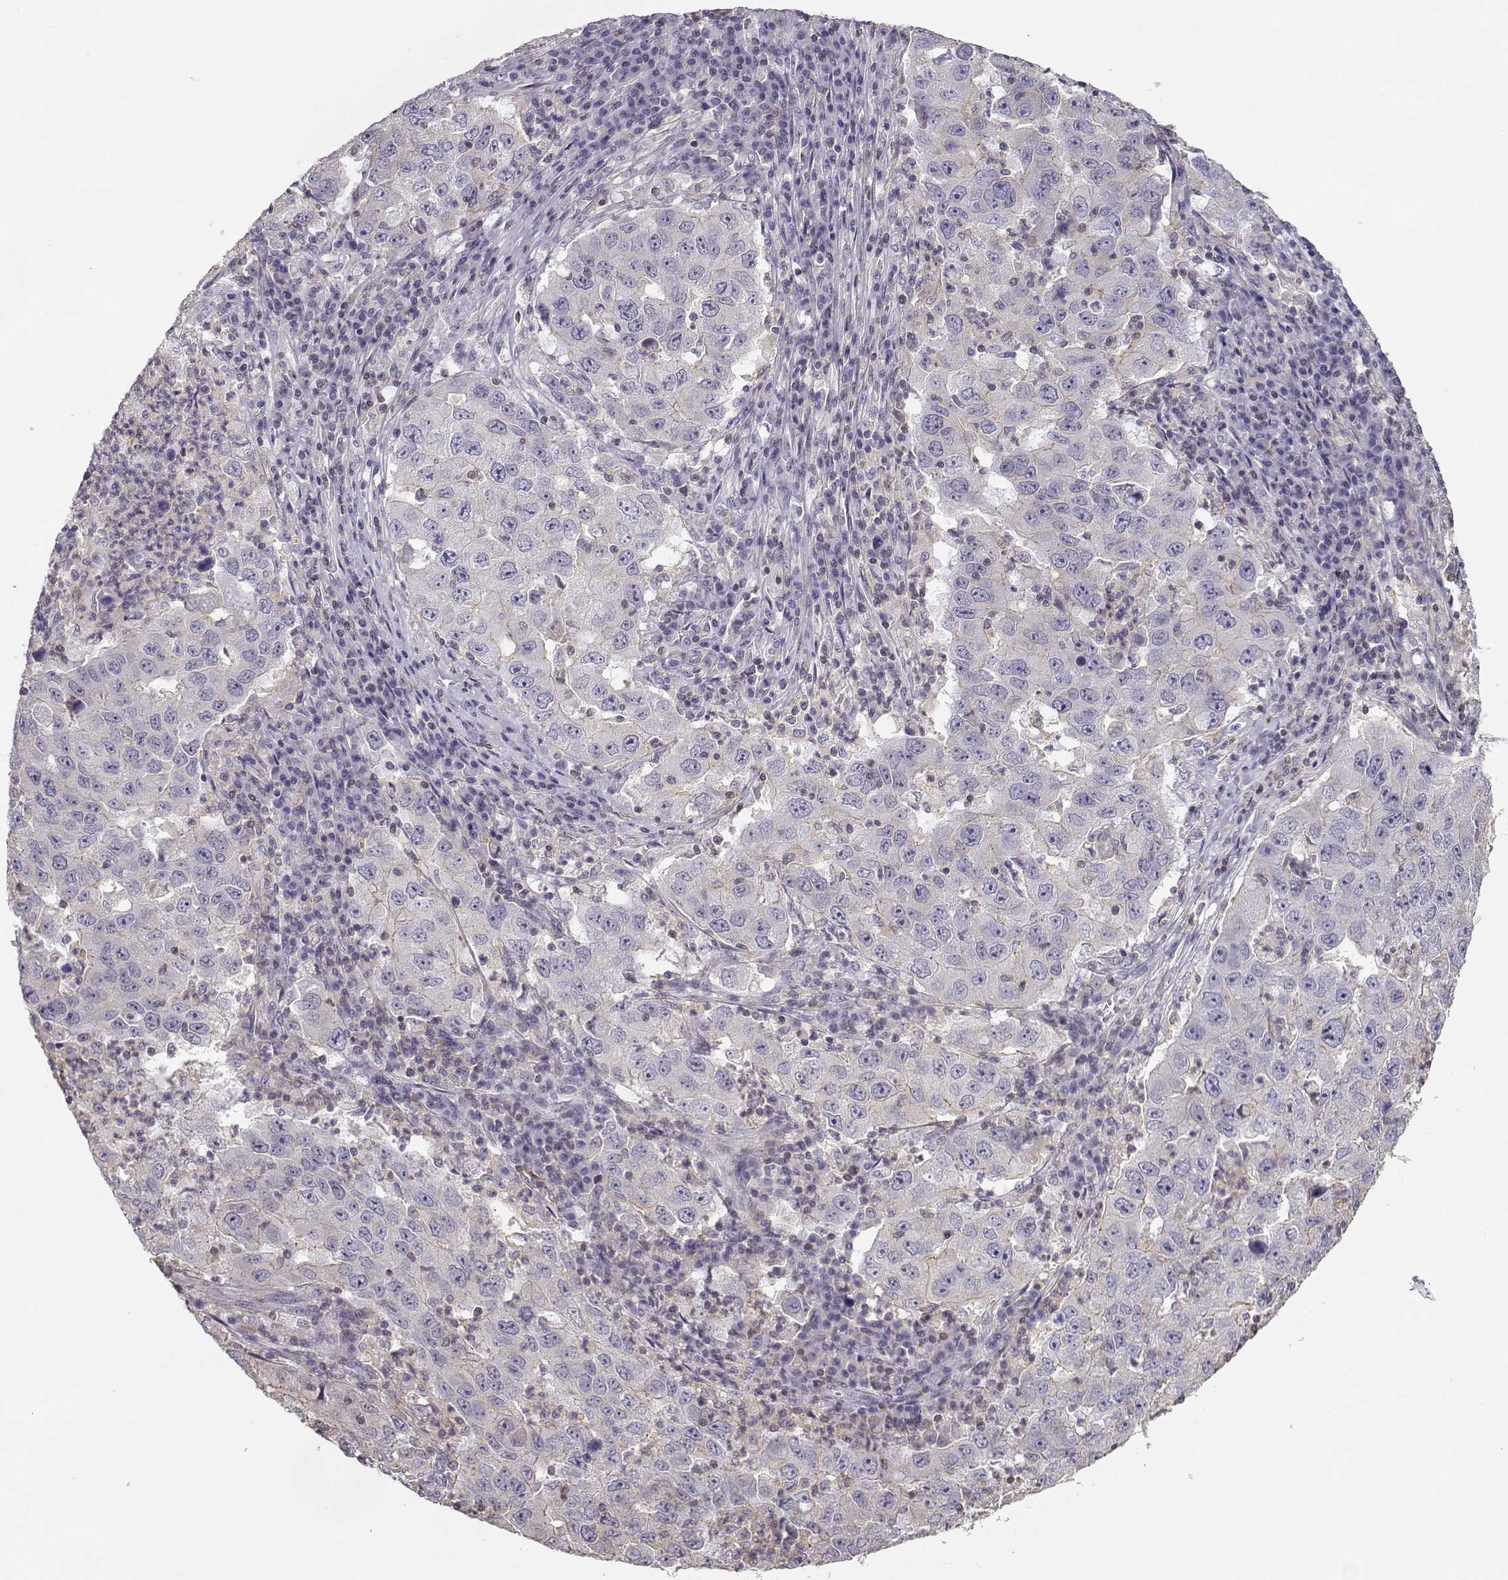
{"staining": {"intensity": "negative", "quantity": "none", "location": "none"}, "tissue": "lung cancer", "cell_type": "Tumor cells", "image_type": "cancer", "snomed": [{"axis": "morphology", "description": "Adenocarcinoma, NOS"}, {"axis": "topography", "description": "Lung"}], "caption": "Immunohistochemistry of human lung cancer demonstrates no positivity in tumor cells. The staining is performed using DAB (3,3'-diaminobenzidine) brown chromogen with nuclei counter-stained in using hematoxylin.", "gene": "DAPL1", "patient": {"sex": "male", "age": 73}}